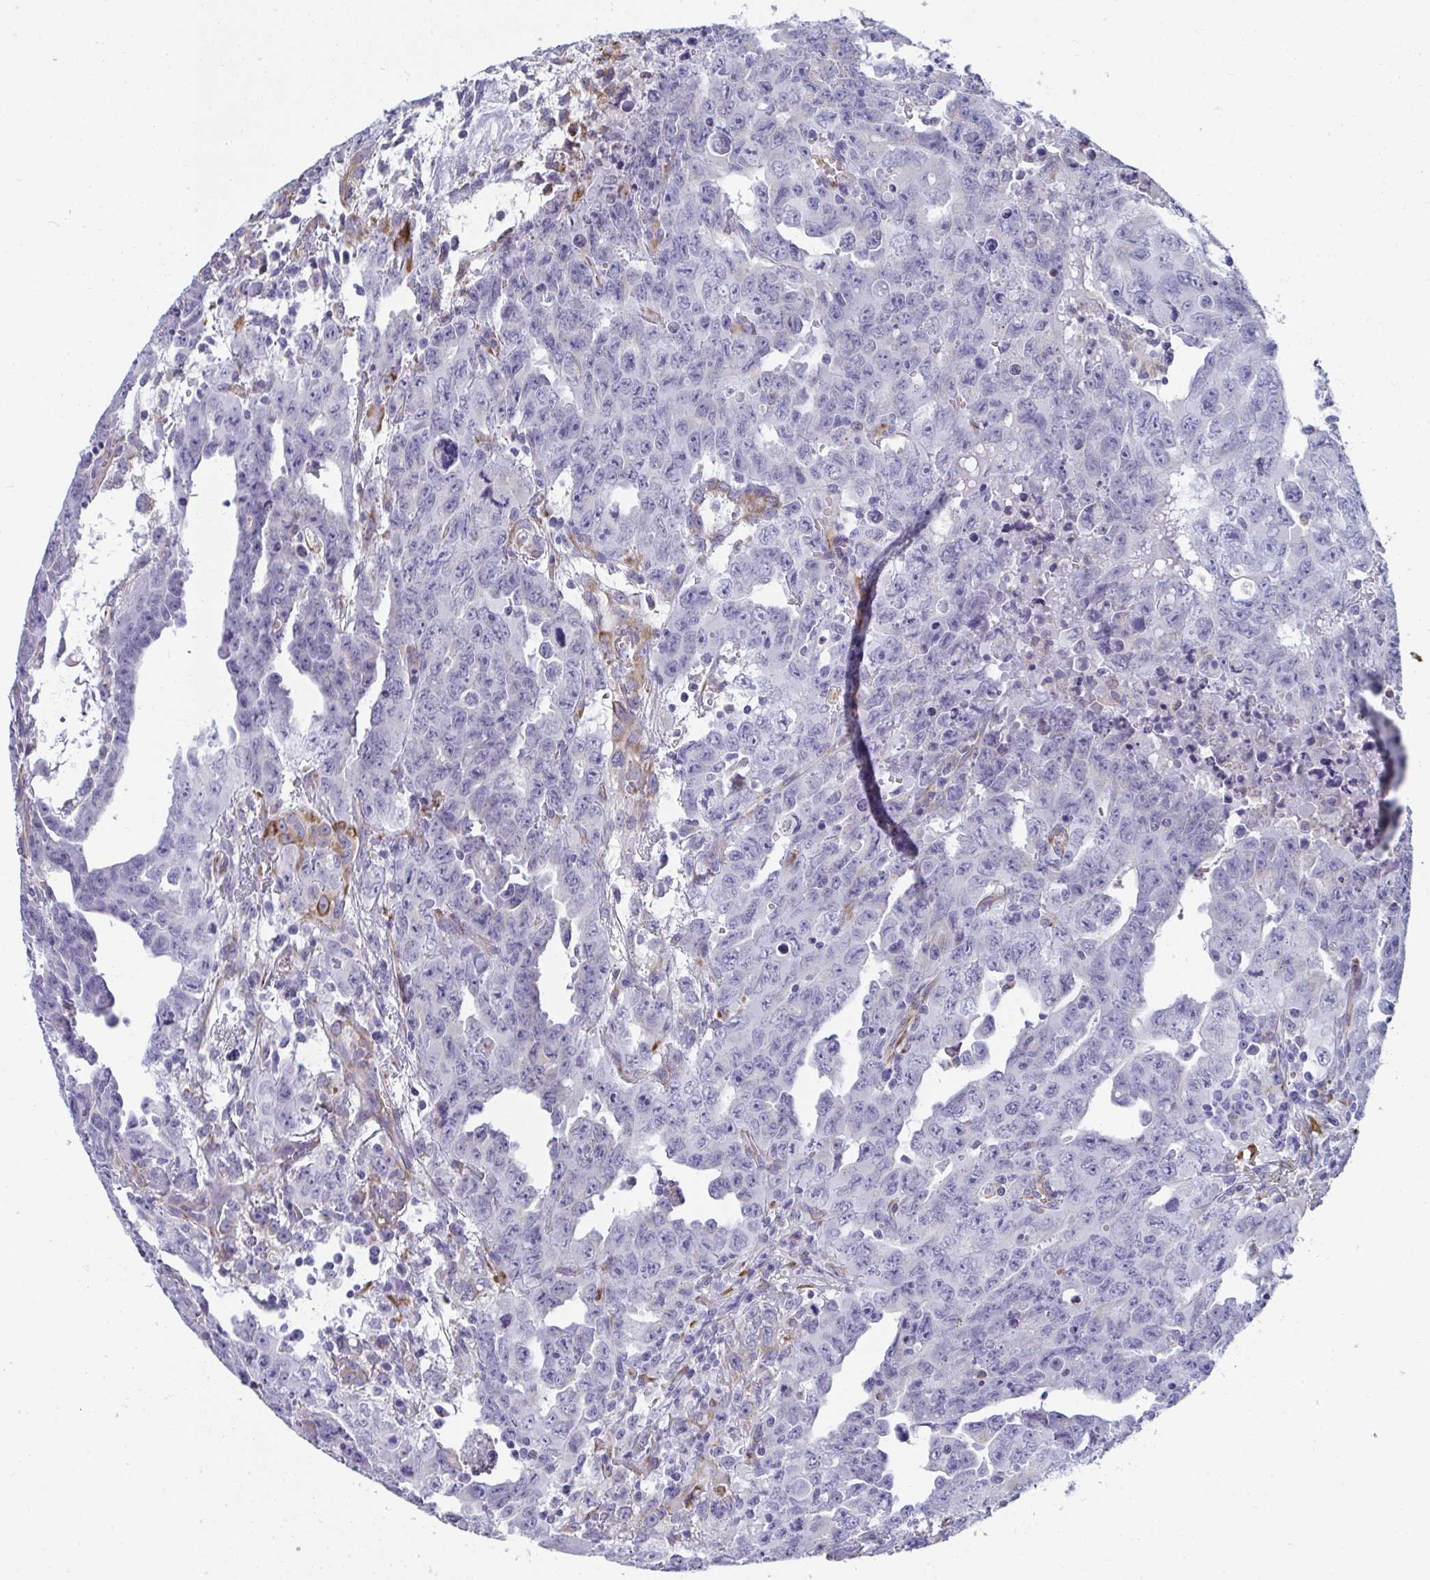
{"staining": {"intensity": "negative", "quantity": "none", "location": "none"}, "tissue": "testis cancer", "cell_type": "Tumor cells", "image_type": "cancer", "snomed": [{"axis": "morphology", "description": "Carcinoma, Embryonal, NOS"}, {"axis": "topography", "description": "Testis"}], "caption": "This is an immunohistochemistry (IHC) photomicrograph of human testis embryonal carcinoma. There is no positivity in tumor cells.", "gene": "SHROOM1", "patient": {"sex": "male", "age": 24}}